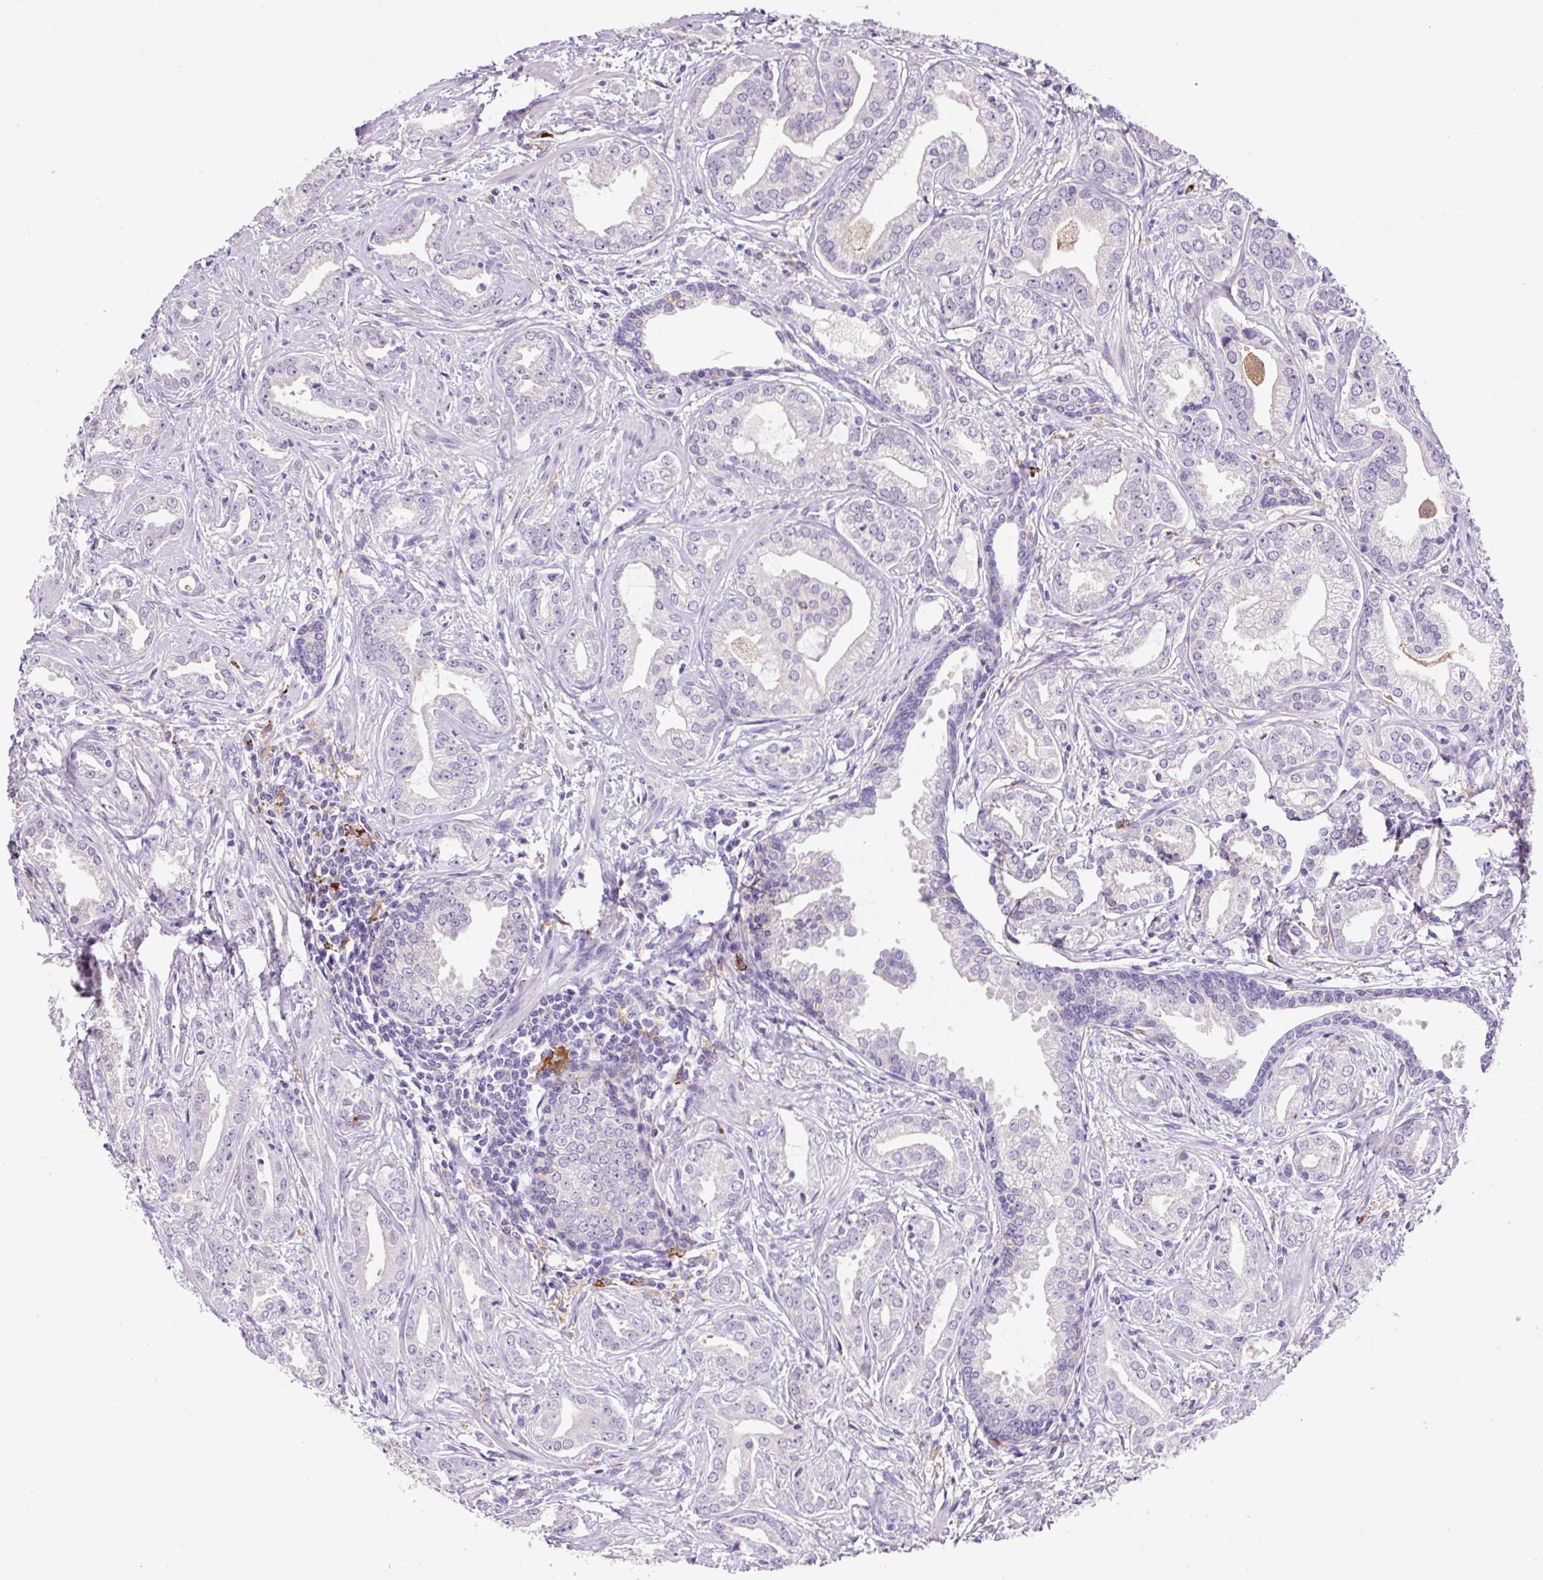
{"staining": {"intensity": "negative", "quantity": "none", "location": "none"}, "tissue": "prostate cancer", "cell_type": "Tumor cells", "image_type": "cancer", "snomed": [{"axis": "morphology", "description": "Adenocarcinoma, Medium grade"}, {"axis": "topography", "description": "Prostate"}], "caption": "Micrograph shows no protein expression in tumor cells of prostate cancer tissue.", "gene": "TDRD15", "patient": {"sex": "male", "age": 57}}